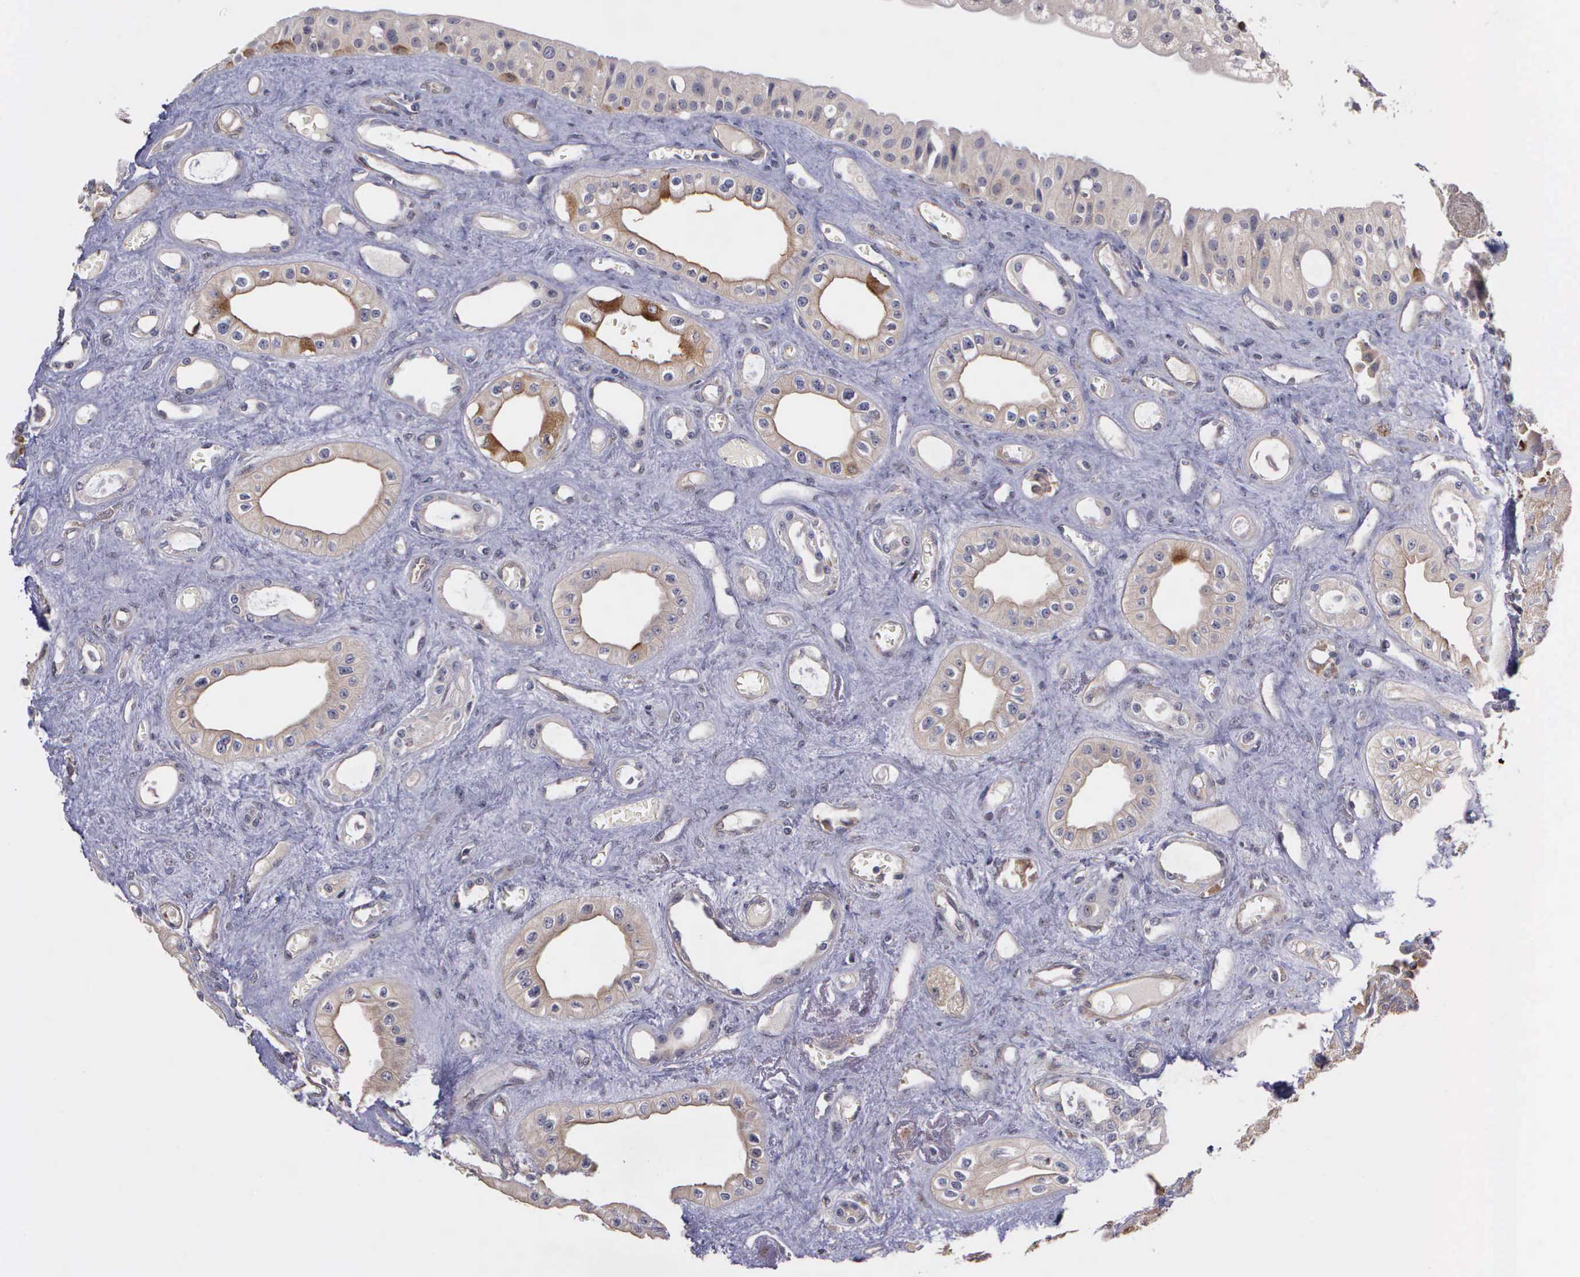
{"staining": {"intensity": "negative", "quantity": "none", "location": "none"}, "tissue": "urinary bladder", "cell_type": "Urothelial cells", "image_type": "normal", "snomed": [{"axis": "morphology", "description": "Normal tissue, NOS"}, {"axis": "topography", "description": "Kidney"}, {"axis": "topography", "description": "Urinary bladder"}], "caption": "Immunohistochemistry (IHC) histopathology image of unremarkable urinary bladder: urinary bladder stained with DAB (3,3'-diaminobenzidine) reveals no significant protein expression in urothelial cells.", "gene": "RTL10", "patient": {"sex": "male", "age": 67}}